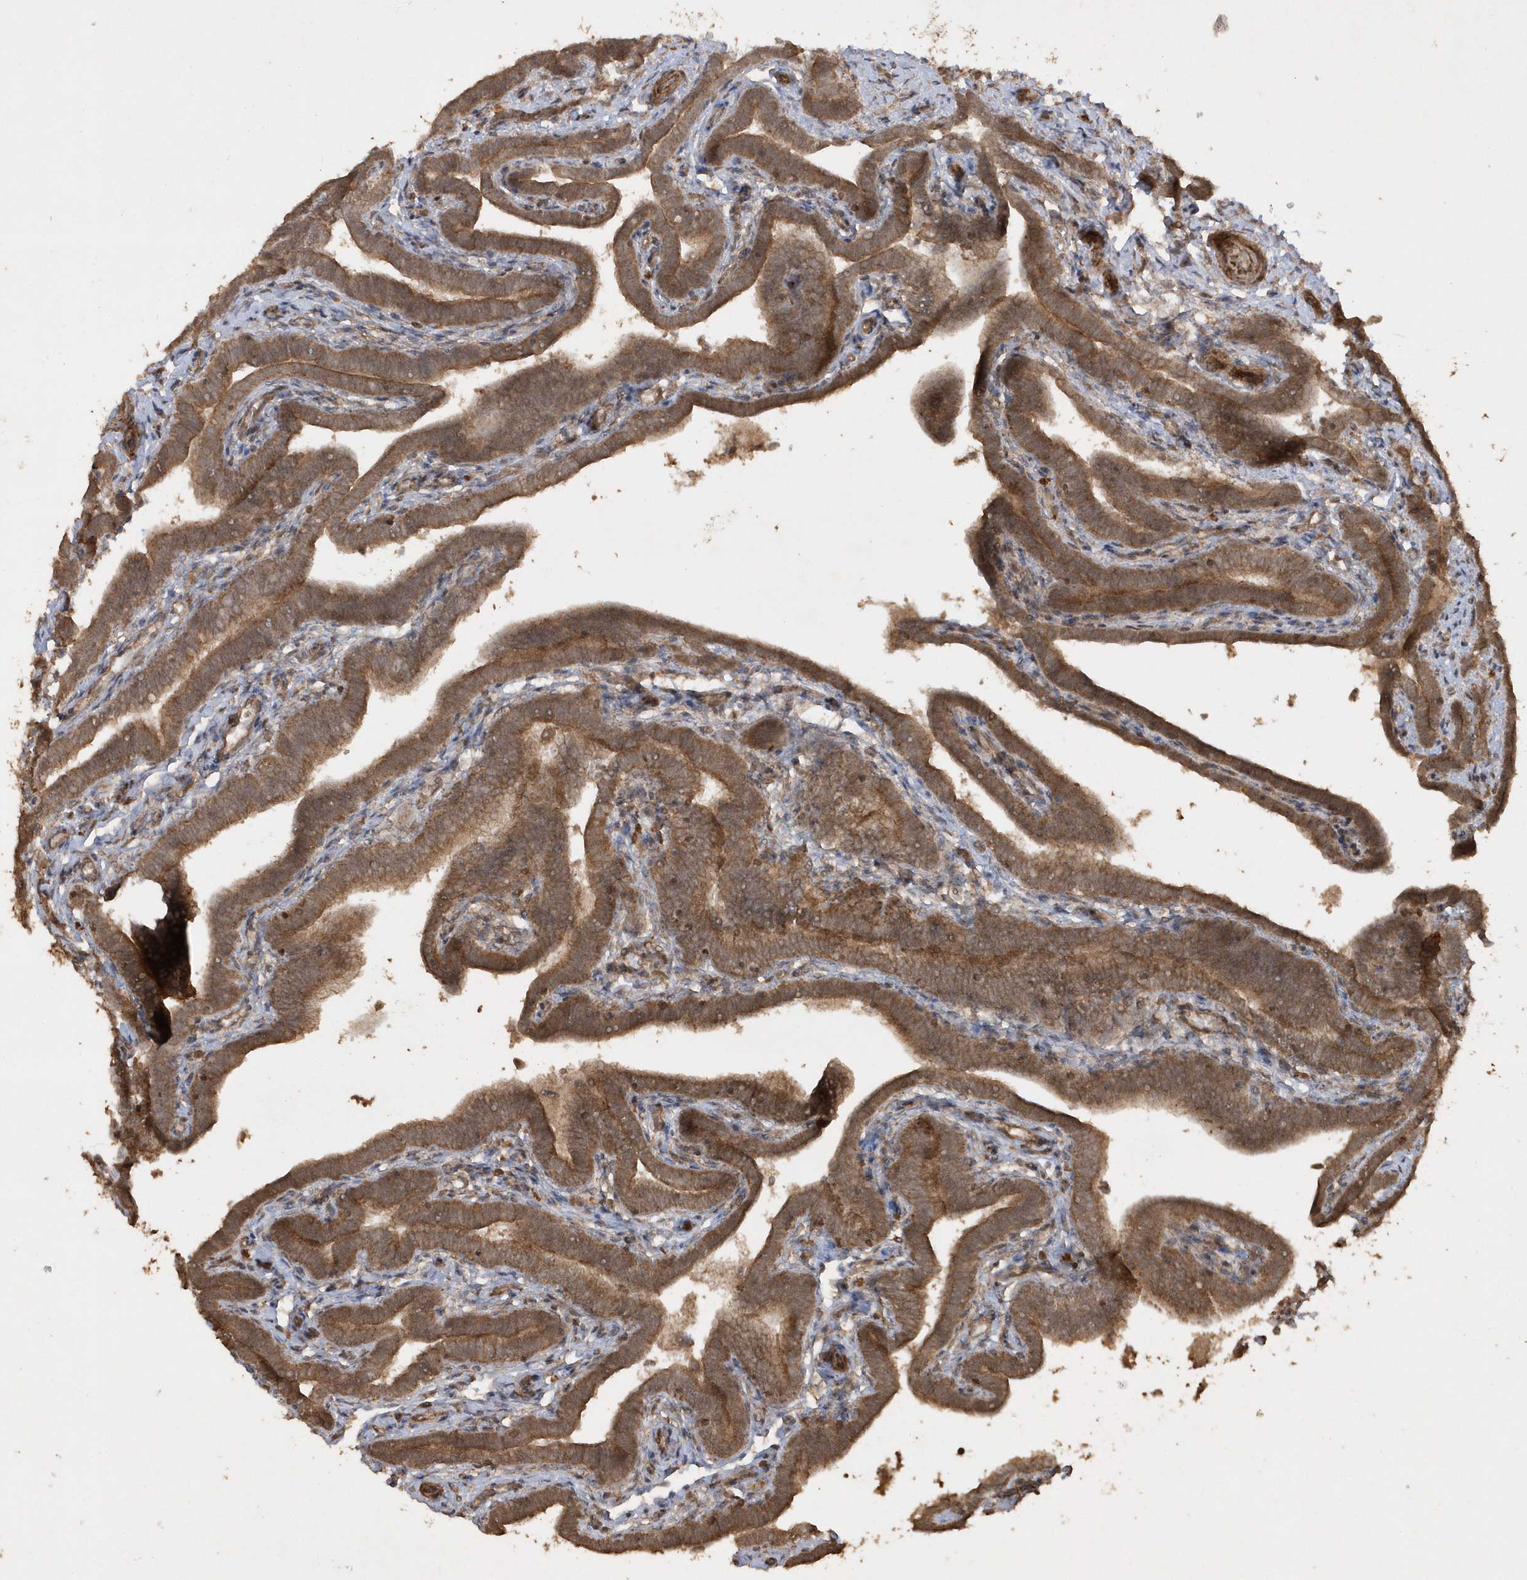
{"staining": {"intensity": "strong", "quantity": ">75%", "location": "cytoplasmic/membranous"}, "tissue": "fallopian tube", "cell_type": "Glandular cells", "image_type": "normal", "snomed": [{"axis": "morphology", "description": "Normal tissue, NOS"}, {"axis": "topography", "description": "Fallopian tube"}], "caption": "This is an image of immunohistochemistry staining of unremarkable fallopian tube, which shows strong expression in the cytoplasmic/membranous of glandular cells.", "gene": "AVPI1", "patient": {"sex": "female", "age": 36}}